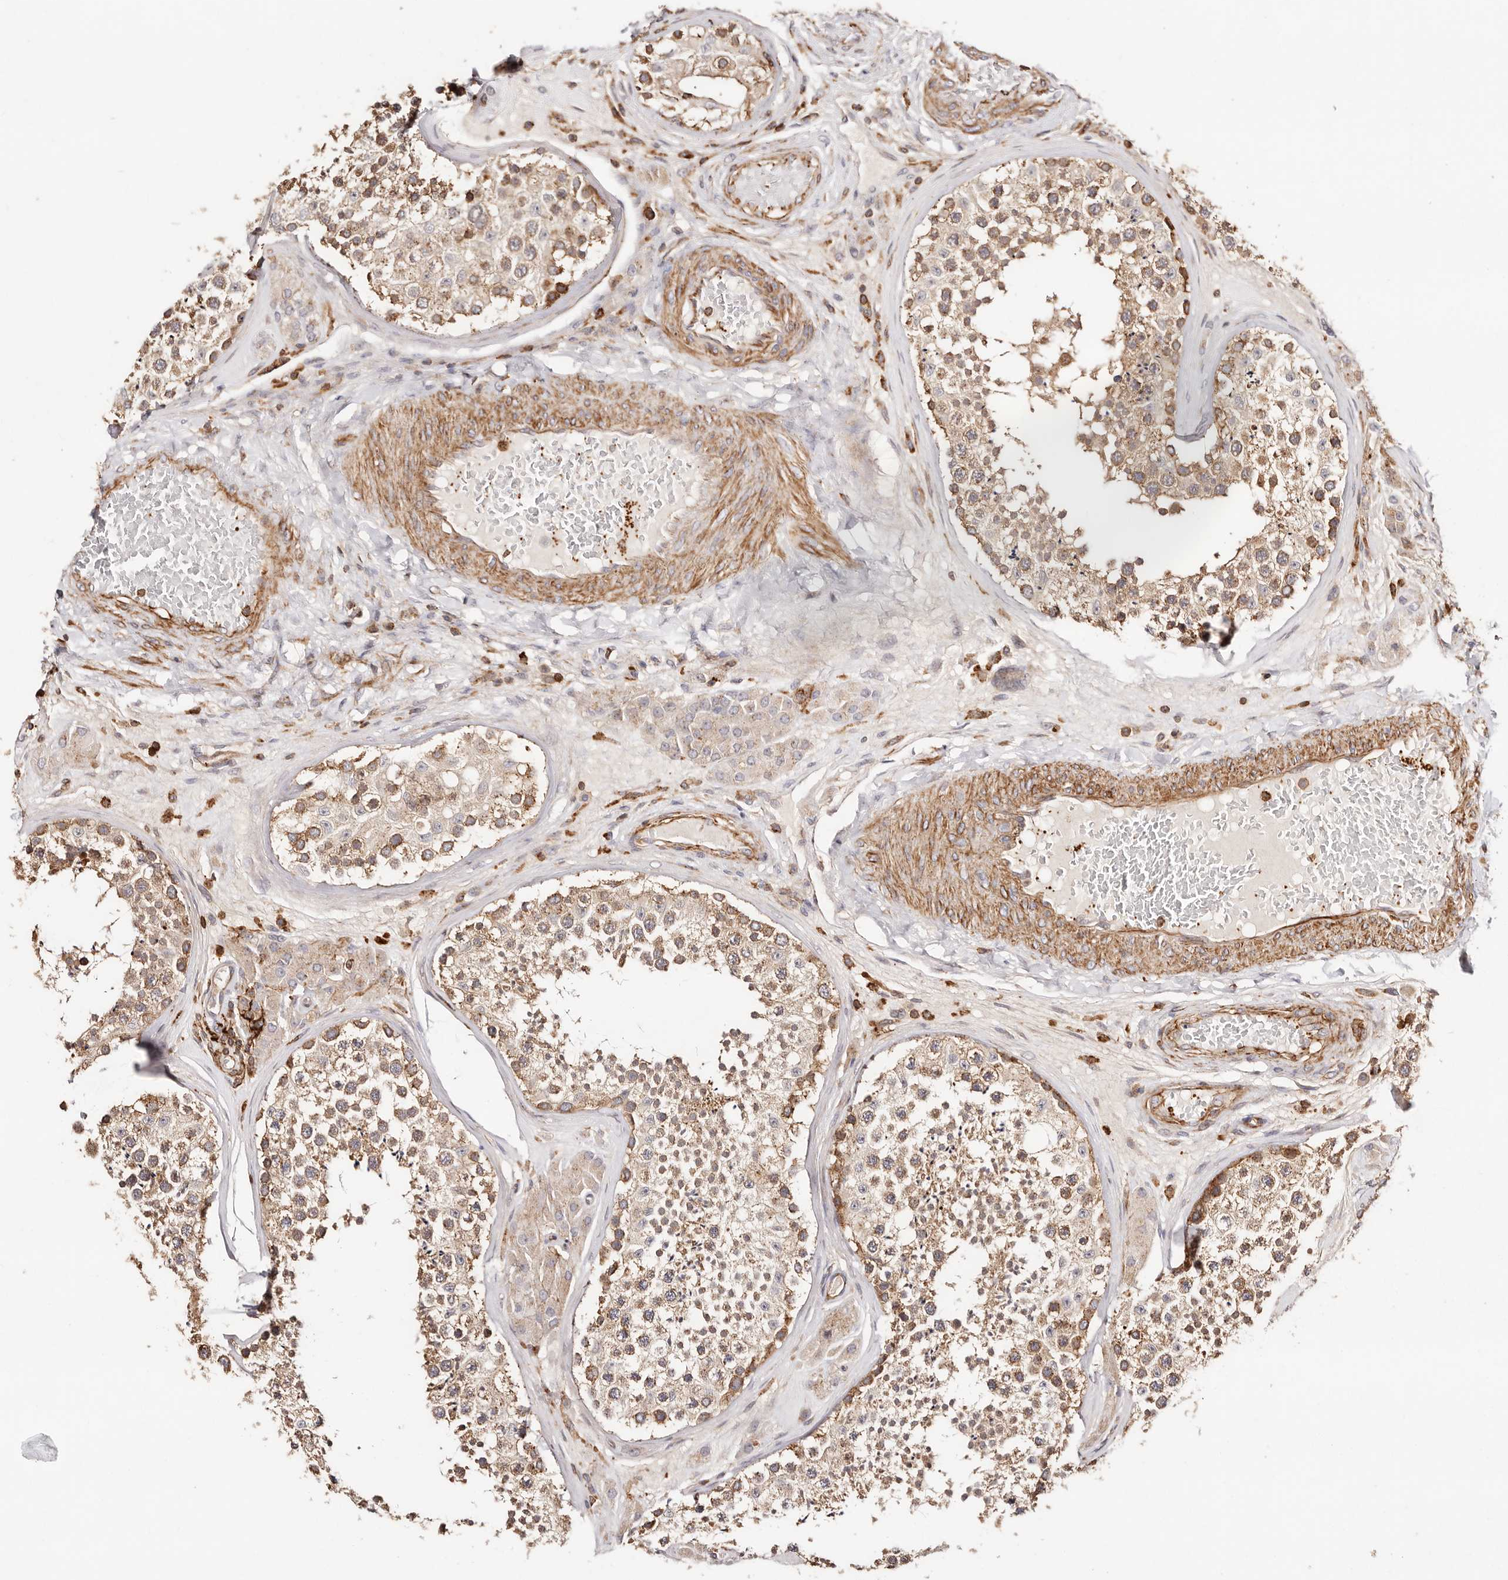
{"staining": {"intensity": "moderate", "quantity": ">75%", "location": "cytoplasmic/membranous"}, "tissue": "testis", "cell_type": "Cells in seminiferous ducts", "image_type": "normal", "snomed": [{"axis": "morphology", "description": "Normal tissue, NOS"}, {"axis": "topography", "description": "Testis"}], "caption": "Immunohistochemistry (IHC) (DAB (3,3'-diaminobenzidine)) staining of benign human testis reveals moderate cytoplasmic/membranous protein positivity in about >75% of cells in seminiferous ducts.", "gene": "PTPN22", "patient": {"sex": "male", "age": 46}}